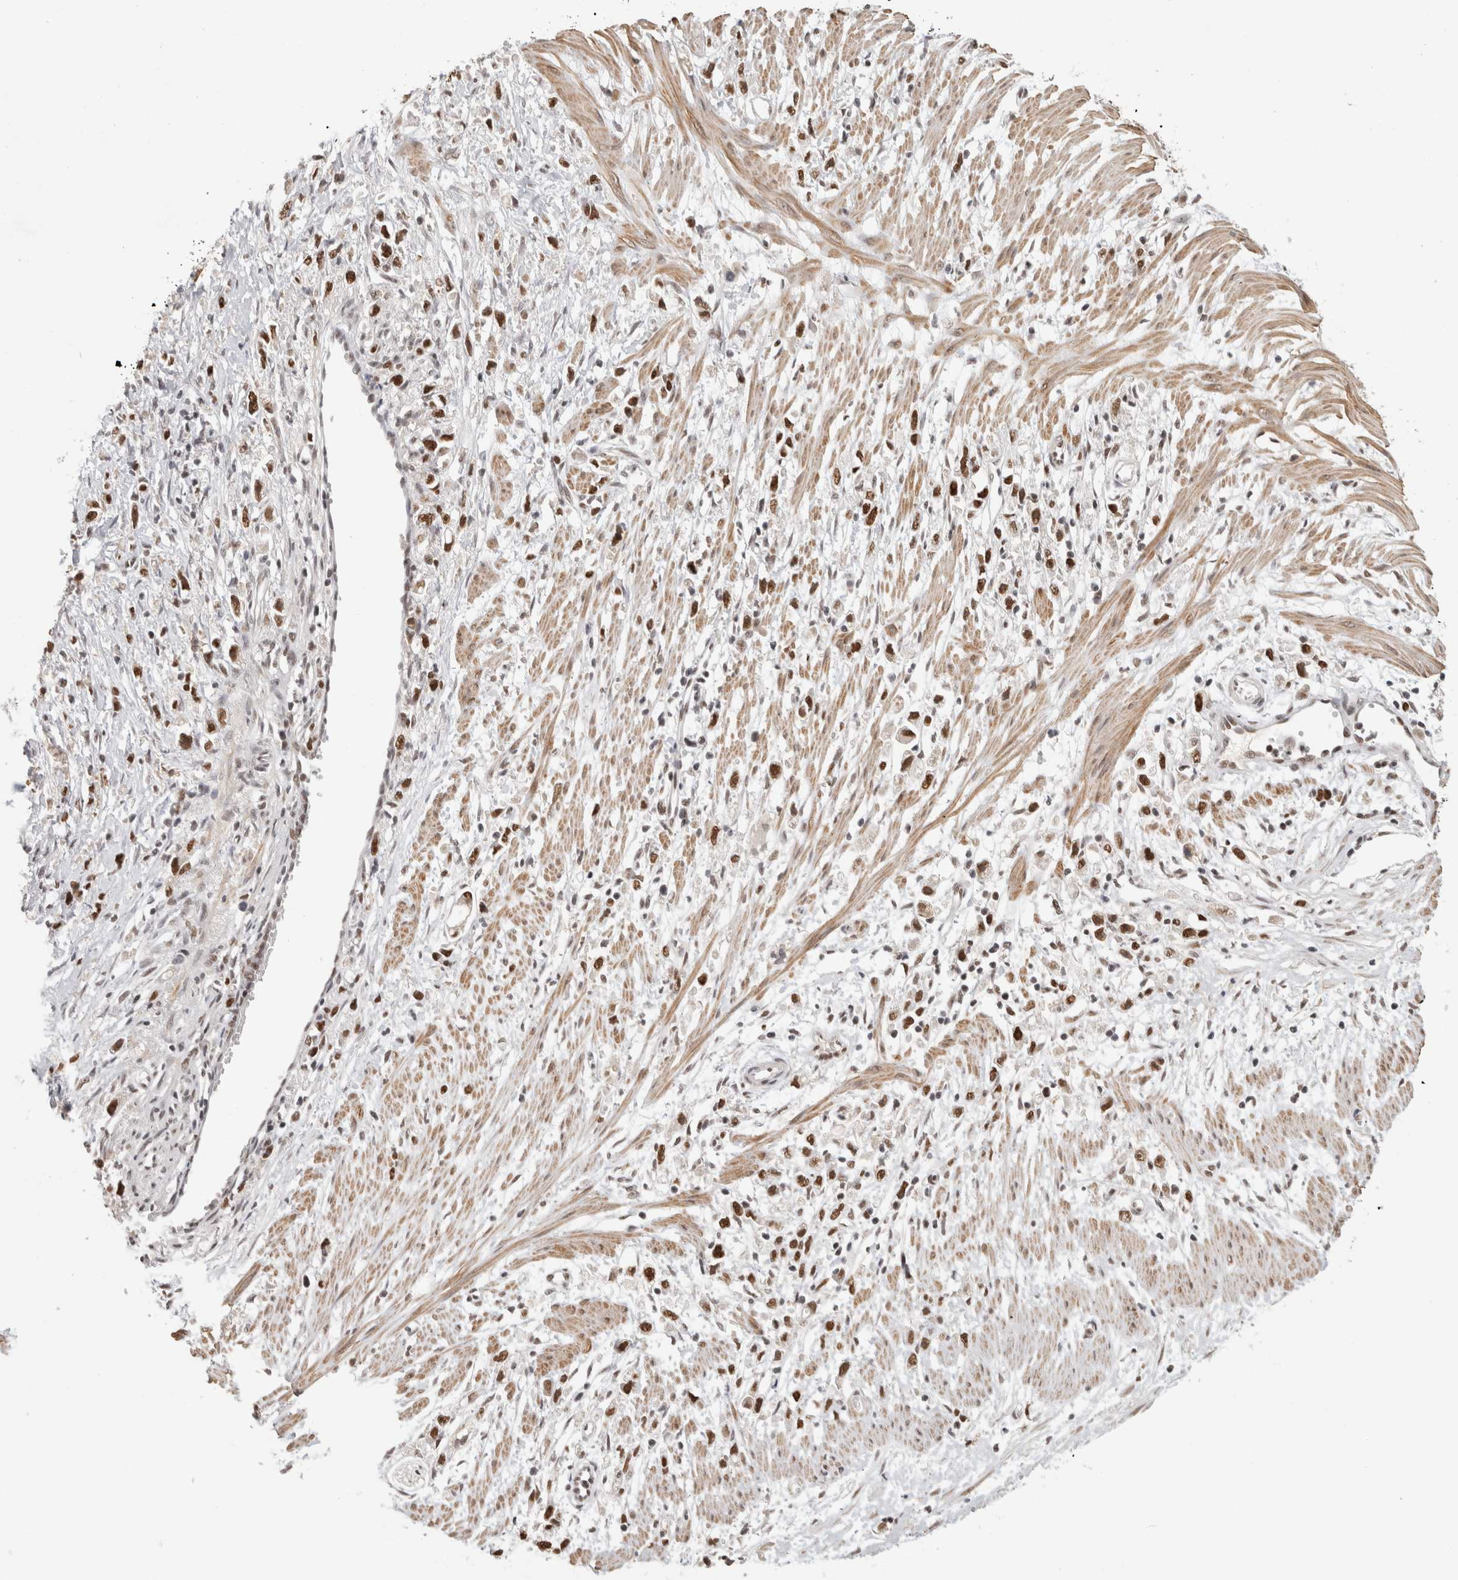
{"staining": {"intensity": "strong", "quantity": ">75%", "location": "nuclear"}, "tissue": "stomach cancer", "cell_type": "Tumor cells", "image_type": "cancer", "snomed": [{"axis": "morphology", "description": "Adenocarcinoma, NOS"}, {"axis": "topography", "description": "Stomach"}], "caption": "This photomicrograph shows immunohistochemistry staining of stomach adenocarcinoma, with high strong nuclear staining in approximately >75% of tumor cells.", "gene": "ZNF830", "patient": {"sex": "female", "age": 59}}